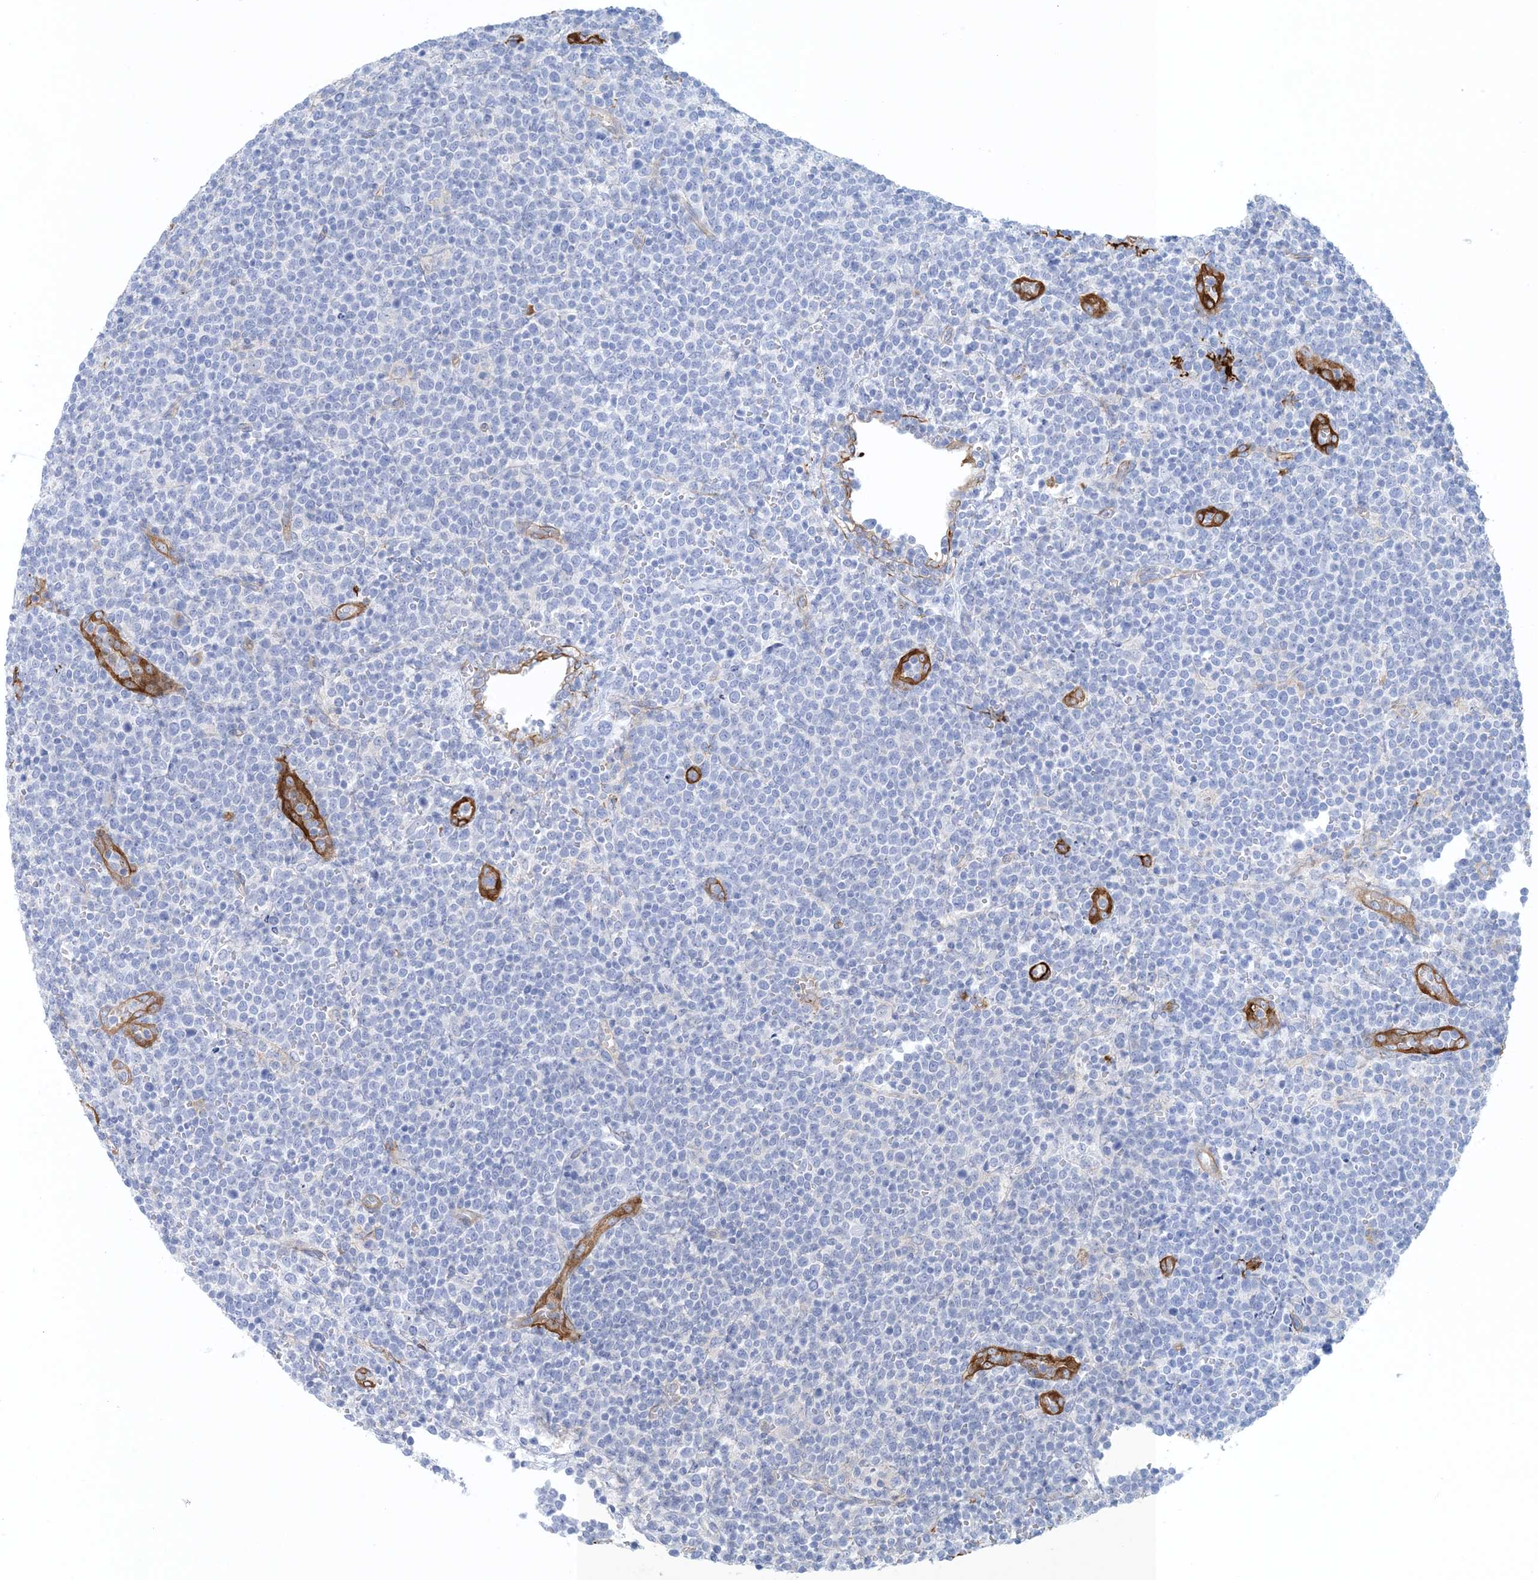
{"staining": {"intensity": "negative", "quantity": "none", "location": "none"}, "tissue": "lymphoma", "cell_type": "Tumor cells", "image_type": "cancer", "snomed": [{"axis": "morphology", "description": "Malignant lymphoma, non-Hodgkin's type, High grade"}, {"axis": "topography", "description": "Lymph node"}], "caption": "This is a photomicrograph of immunohistochemistry staining of lymphoma, which shows no expression in tumor cells.", "gene": "SHANK1", "patient": {"sex": "male", "age": 61}}